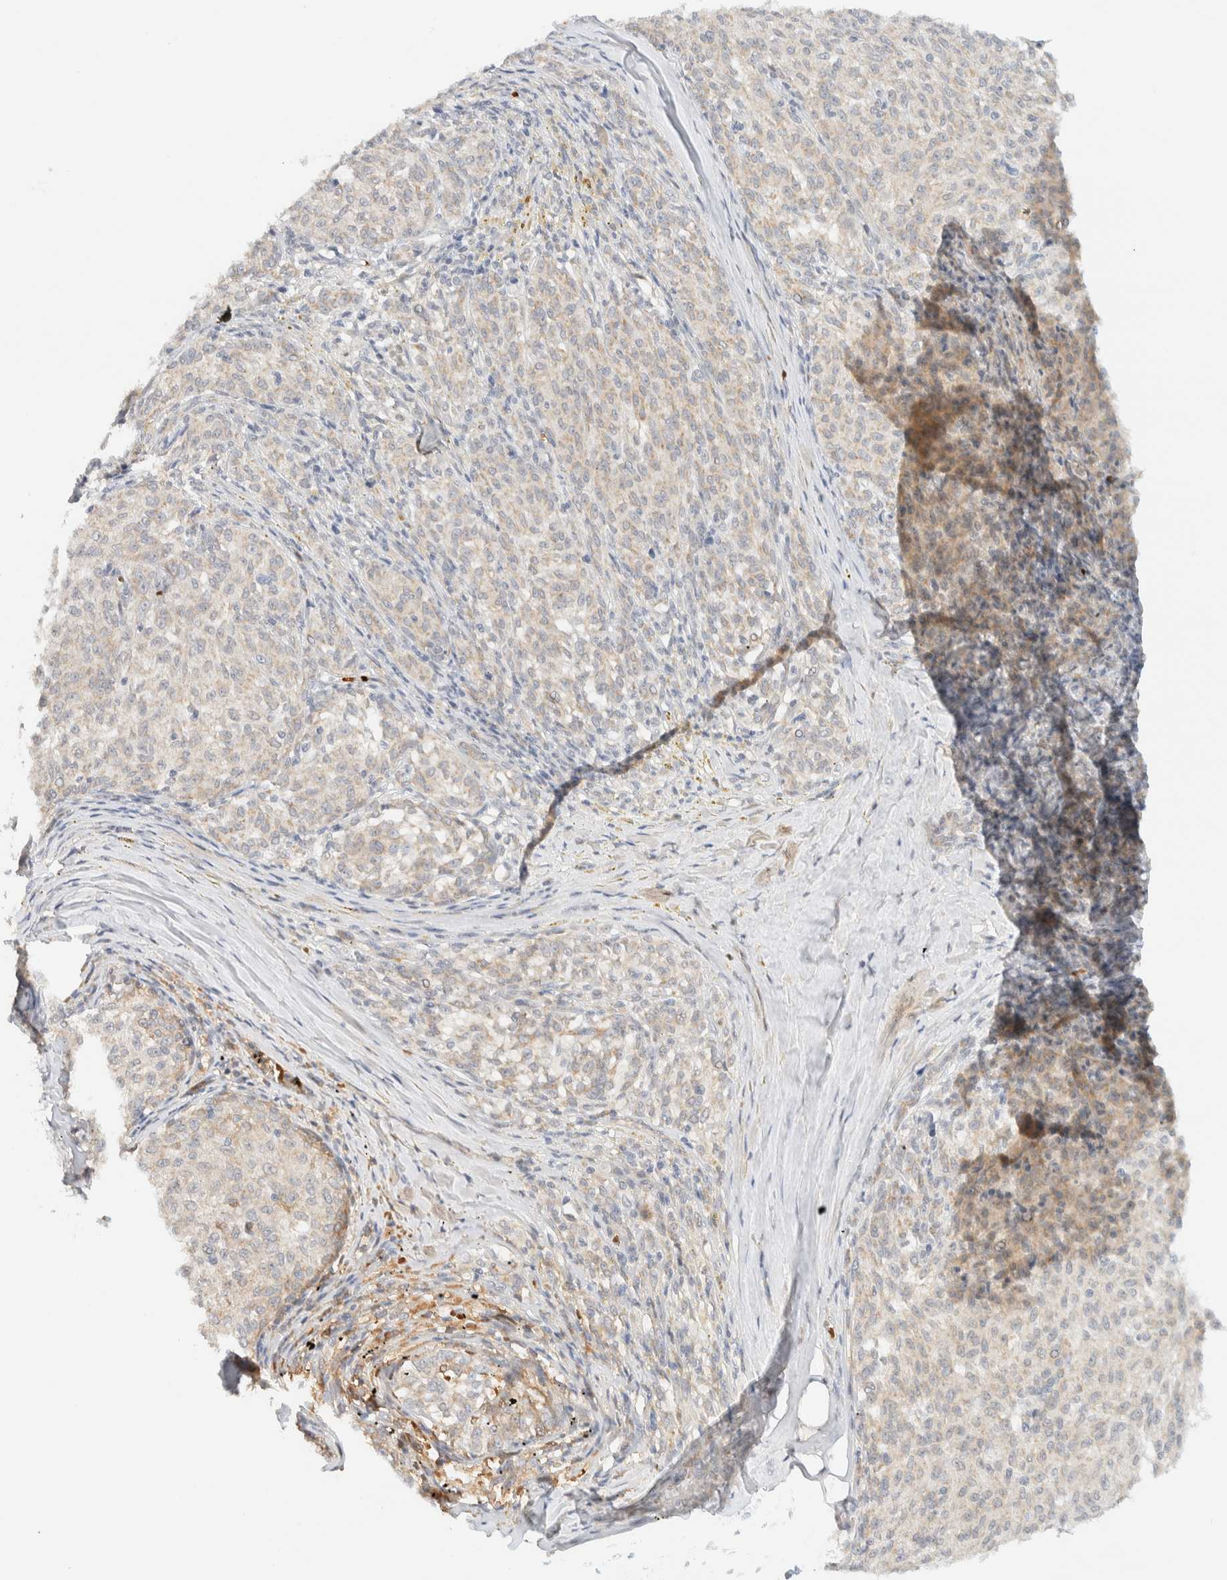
{"staining": {"intensity": "weak", "quantity": "<25%", "location": "cytoplasmic/membranous"}, "tissue": "melanoma", "cell_type": "Tumor cells", "image_type": "cancer", "snomed": [{"axis": "morphology", "description": "Malignant melanoma, NOS"}, {"axis": "topography", "description": "Skin"}], "caption": "Tumor cells are negative for brown protein staining in malignant melanoma.", "gene": "TNK1", "patient": {"sex": "female", "age": 72}}